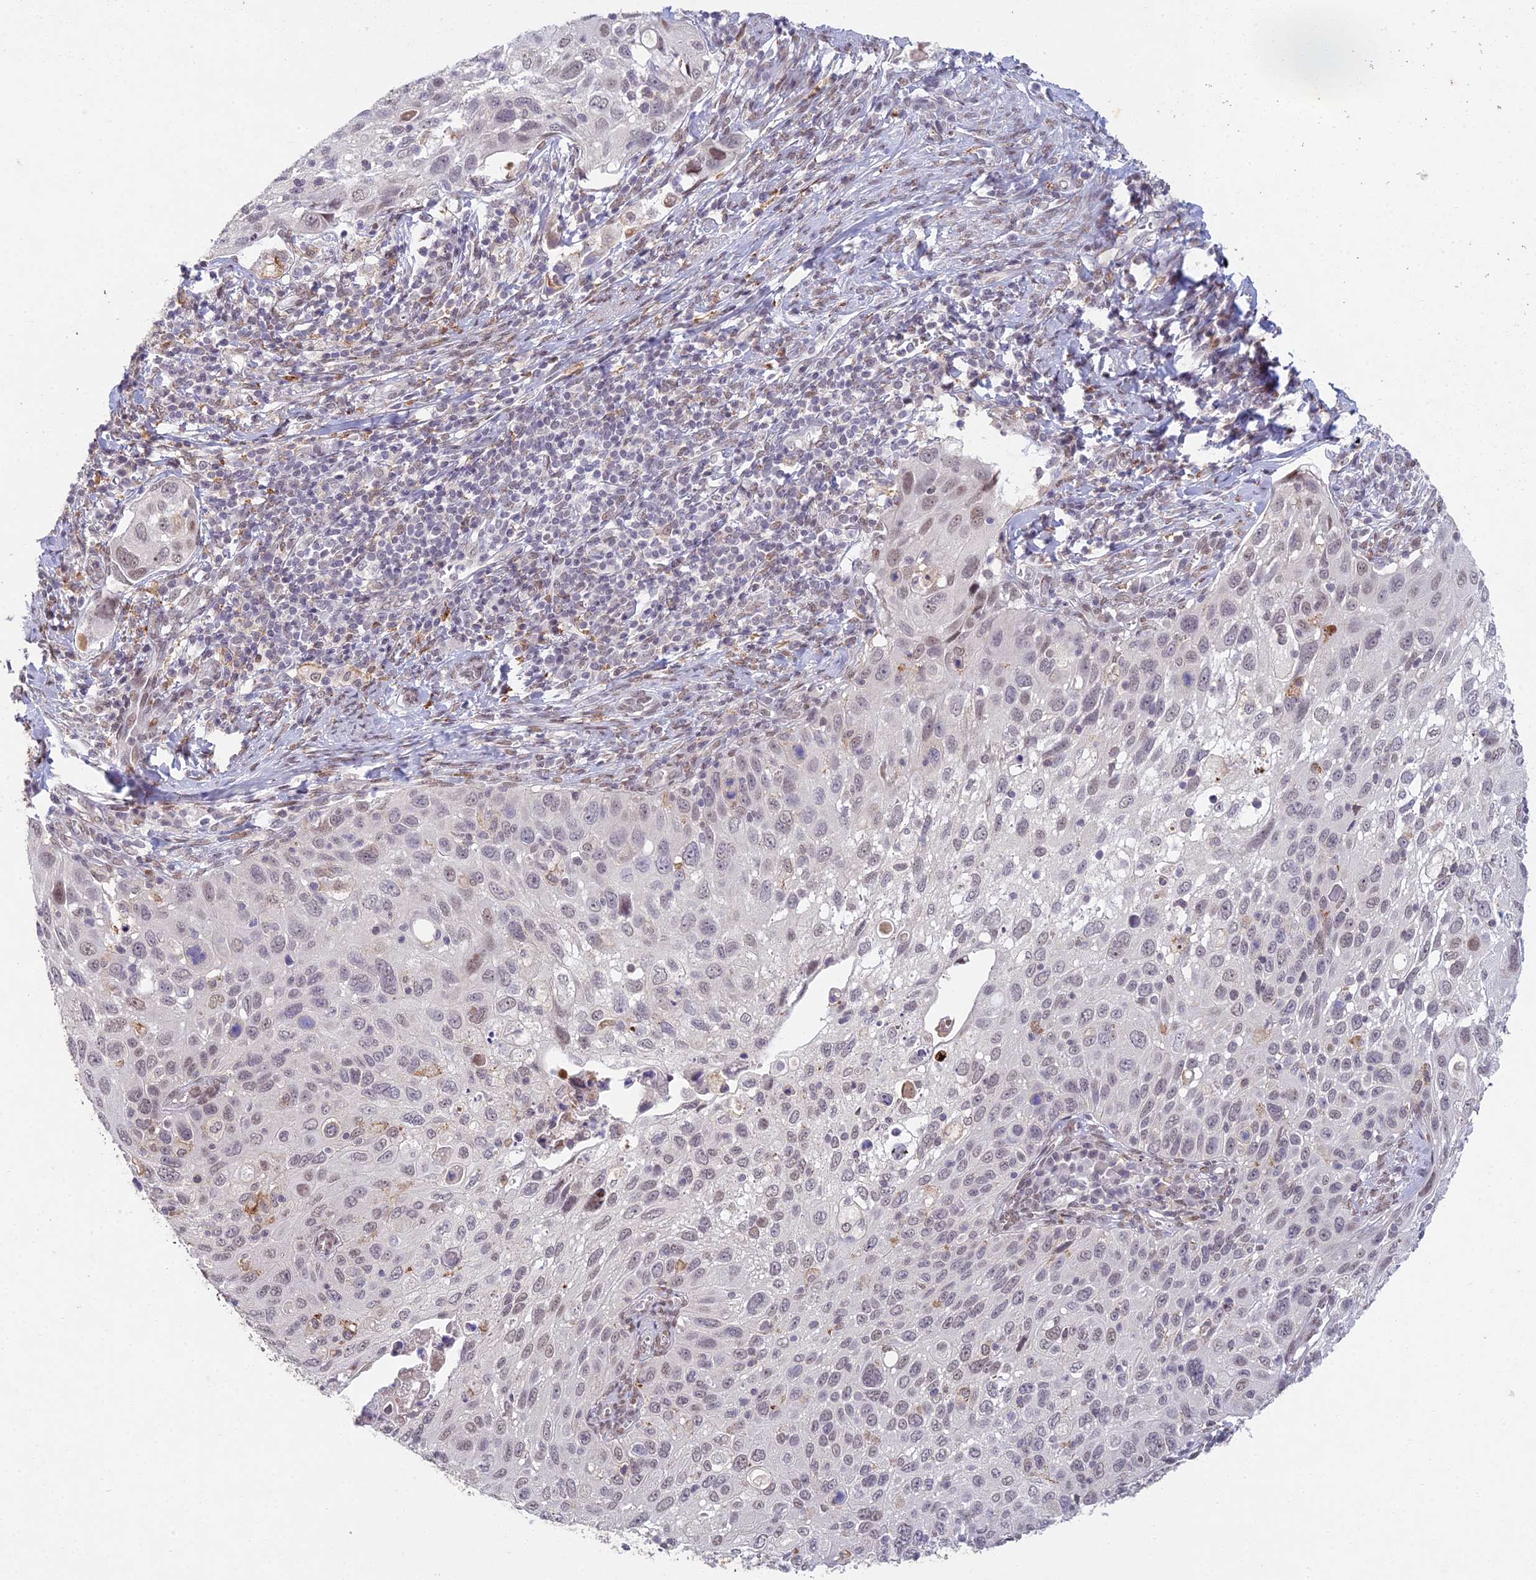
{"staining": {"intensity": "weak", "quantity": "25%-75%", "location": "nuclear"}, "tissue": "cervical cancer", "cell_type": "Tumor cells", "image_type": "cancer", "snomed": [{"axis": "morphology", "description": "Squamous cell carcinoma, NOS"}, {"axis": "topography", "description": "Cervix"}], "caption": "Human cervical cancer stained with a brown dye displays weak nuclear positive expression in approximately 25%-75% of tumor cells.", "gene": "ABHD17A", "patient": {"sex": "female", "age": 70}}